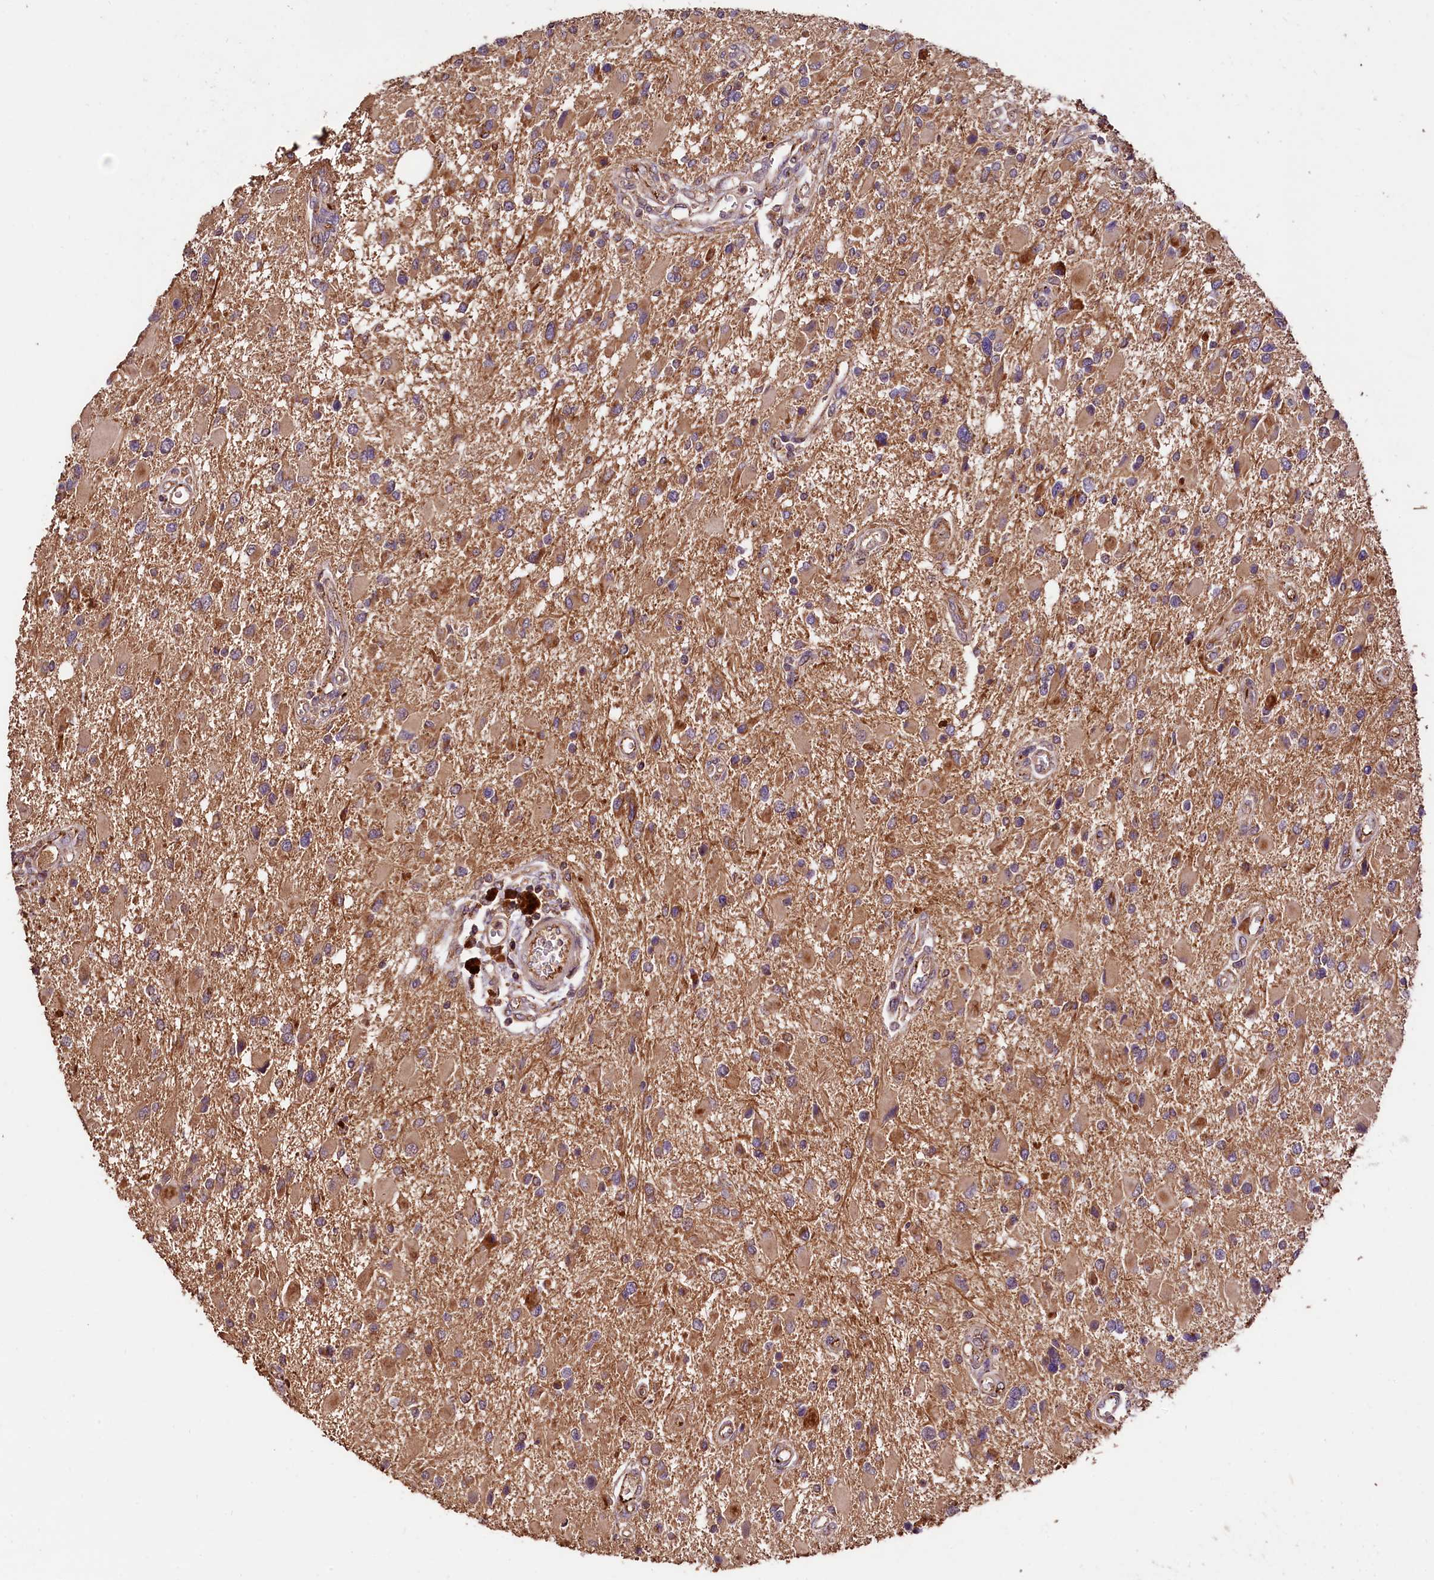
{"staining": {"intensity": "moderate", "quantity": ">75%", "location": "cytoplasmic/membranous"}, "tissue": "glioma", "cell_type": "Tumor cells", "image_type": "cancer", "snomed": [{"axis": "morphology", "description": "Glioma, malignant, High grade"}, {"axis": "topography", "description": "Brain"}], "caption": "Malignant glioma (high-grade) tissue displays moderate cytoplasmic/membranous positivity in approximately >75% of tumor cells, visualized by immunohistochemistry.", "gene": "RASSF1", "patient": {"sex": "male", "age": 53}}